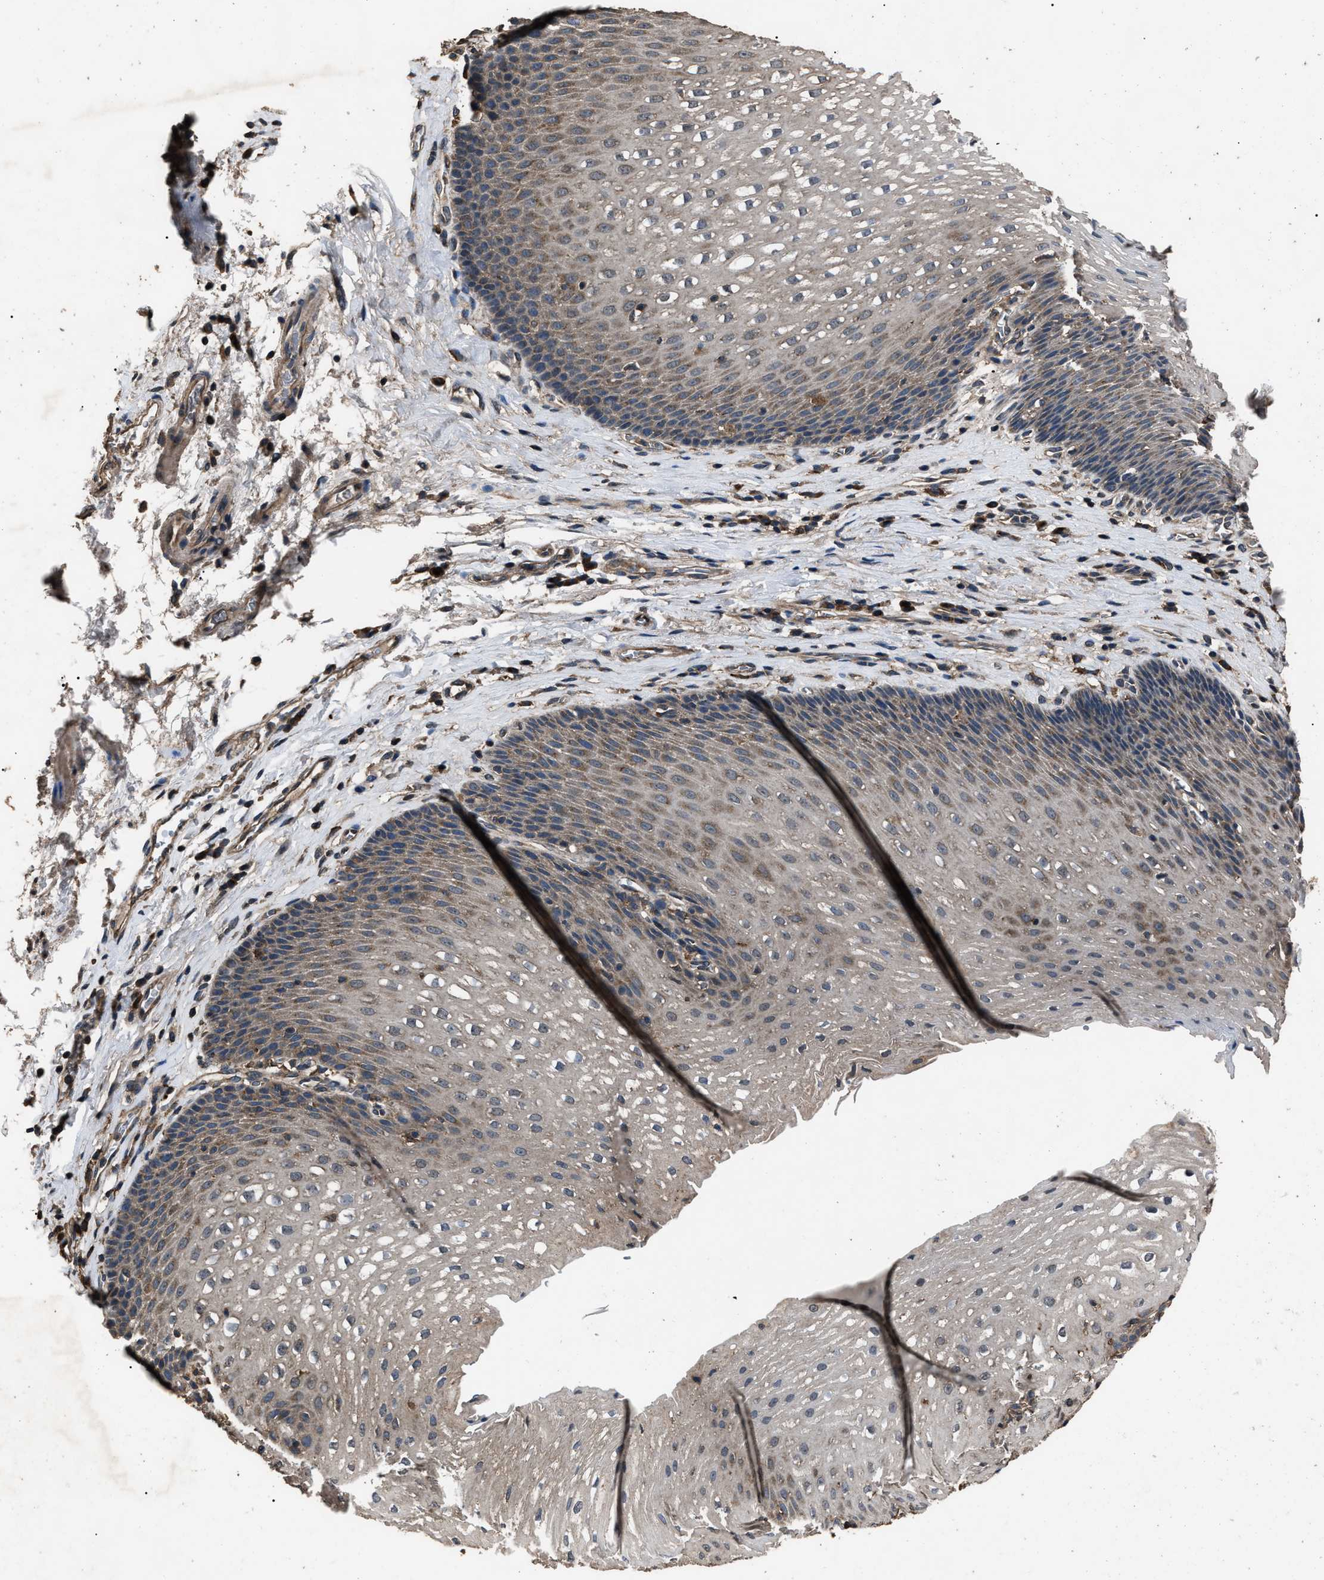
{"staining": {"intensity": "weak", "quantity": "25%-75%", "location": "cytoplasmic/membranous"}, "tissue": "esophagus", "cell_type": "Squamous epithelial cells", "image_type": "normal", "snomed": [{"axis": "morphology", "description": "Normal tissue, NOS"}, {"axis": "topography", "description": "Esophagus"}], "caption": "Immunohistochemical staining of benign human esophagus reveals 25%-75% levels of weak cytoplasmic/membranous protein positivity in about 25%-75% of squamous epithelial cells. The staining is performed using DAB brown chromogen to label protein expression. The nuclei are counter-stained blue using hematoxylin.", "gene": "RNF216", "patient": {"sex": "male", "age": 48}}